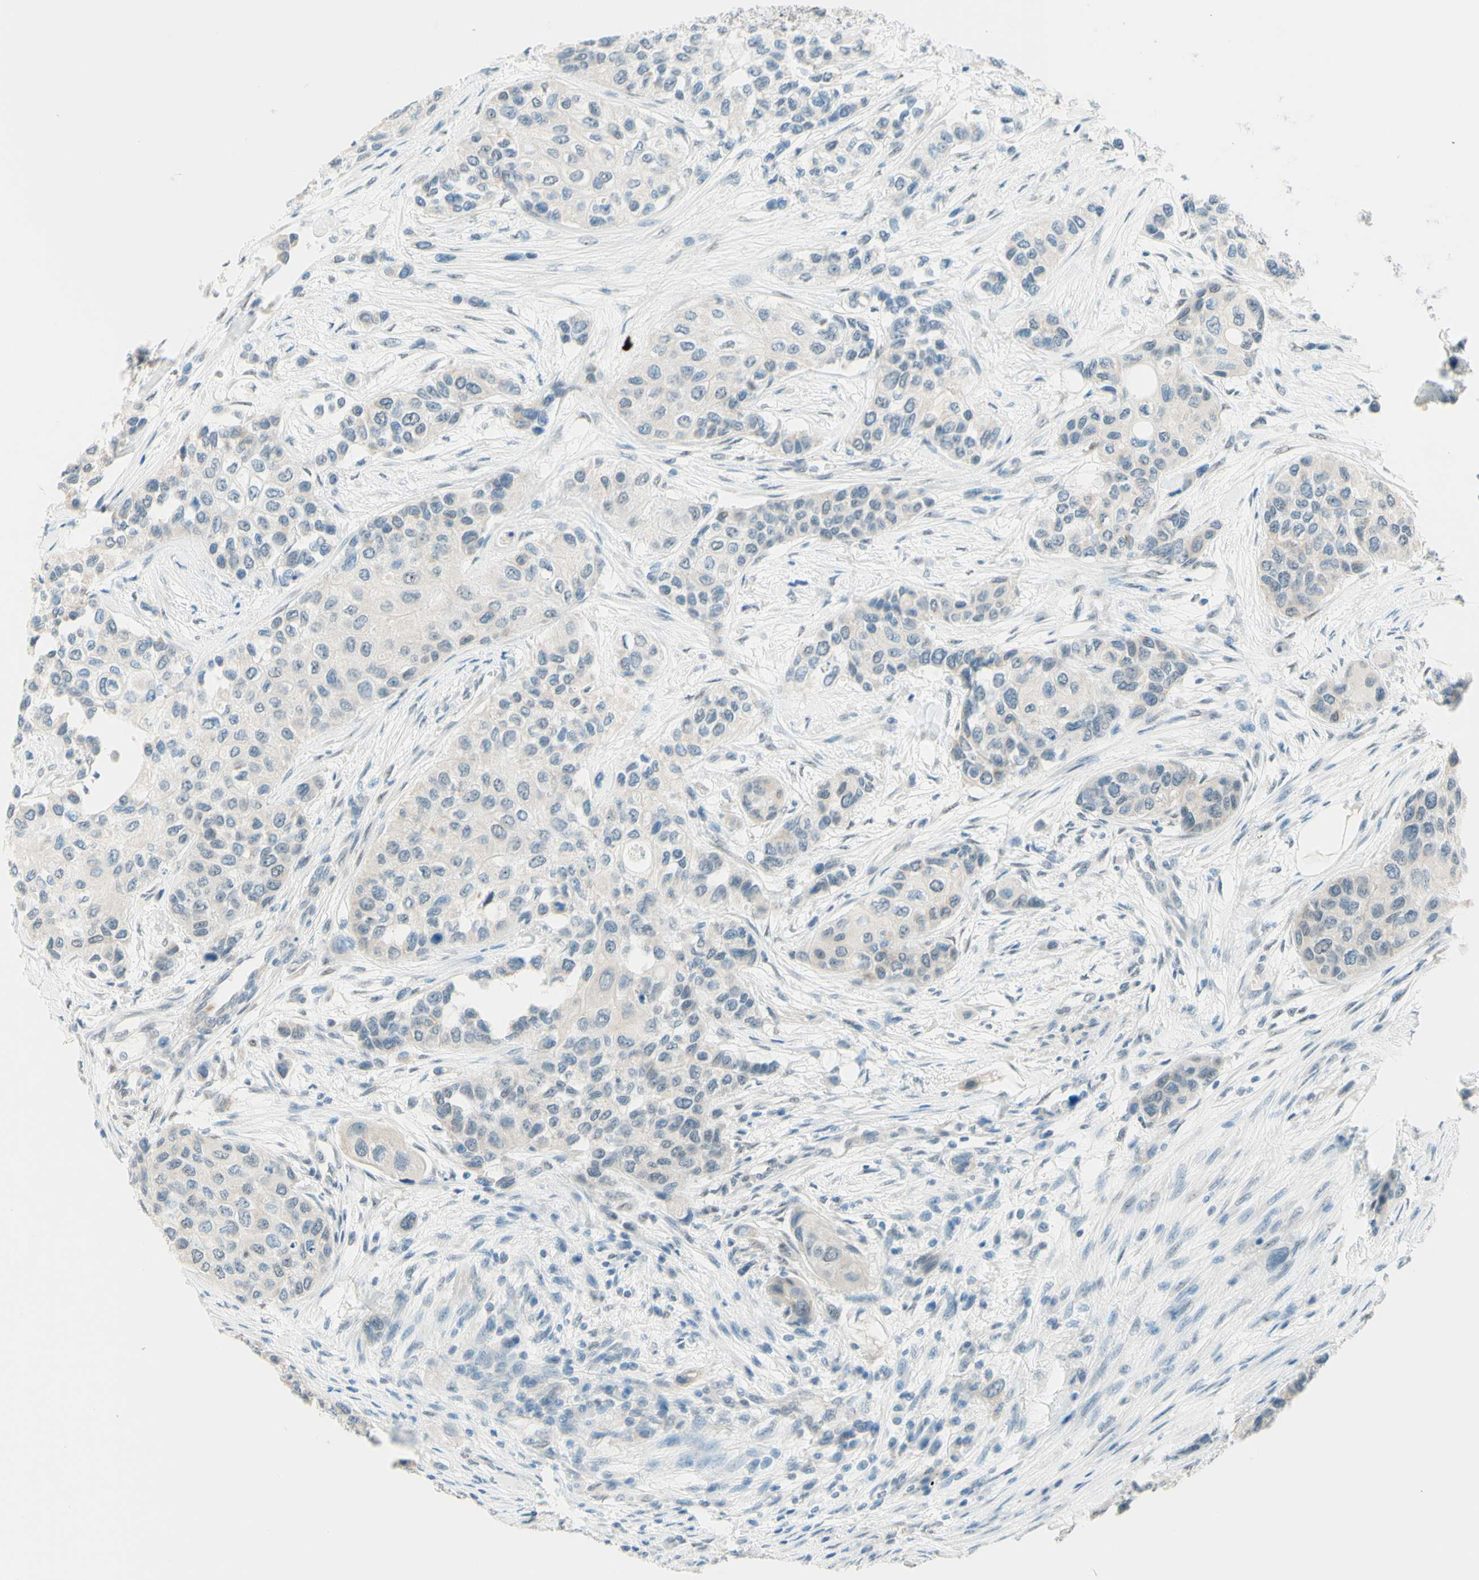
{"staining": {"intensity": "weak", "quantity": "<25%", "location": "cytoplasmic/membranous"}, "tissue": "urothelial cancer", "cell_type": "Tumor cells", "image_type": "cancer", "snomed": [{"axis": "morphology", "description": "Urothelial carcinoma, High grade"}, {"axis": "topography", "description": "Urinary bladder"}], "caption": "DAB (3,3'-diaminobenzidine) immunohistochemical staining of high-grade urothelial carcinoma demonstrates no significant positivity in tumor cells. (IHC, brightfield microscopy, high magnification).", "gene": "JPH1", "patient": {"sex": "female", "age": 56}}